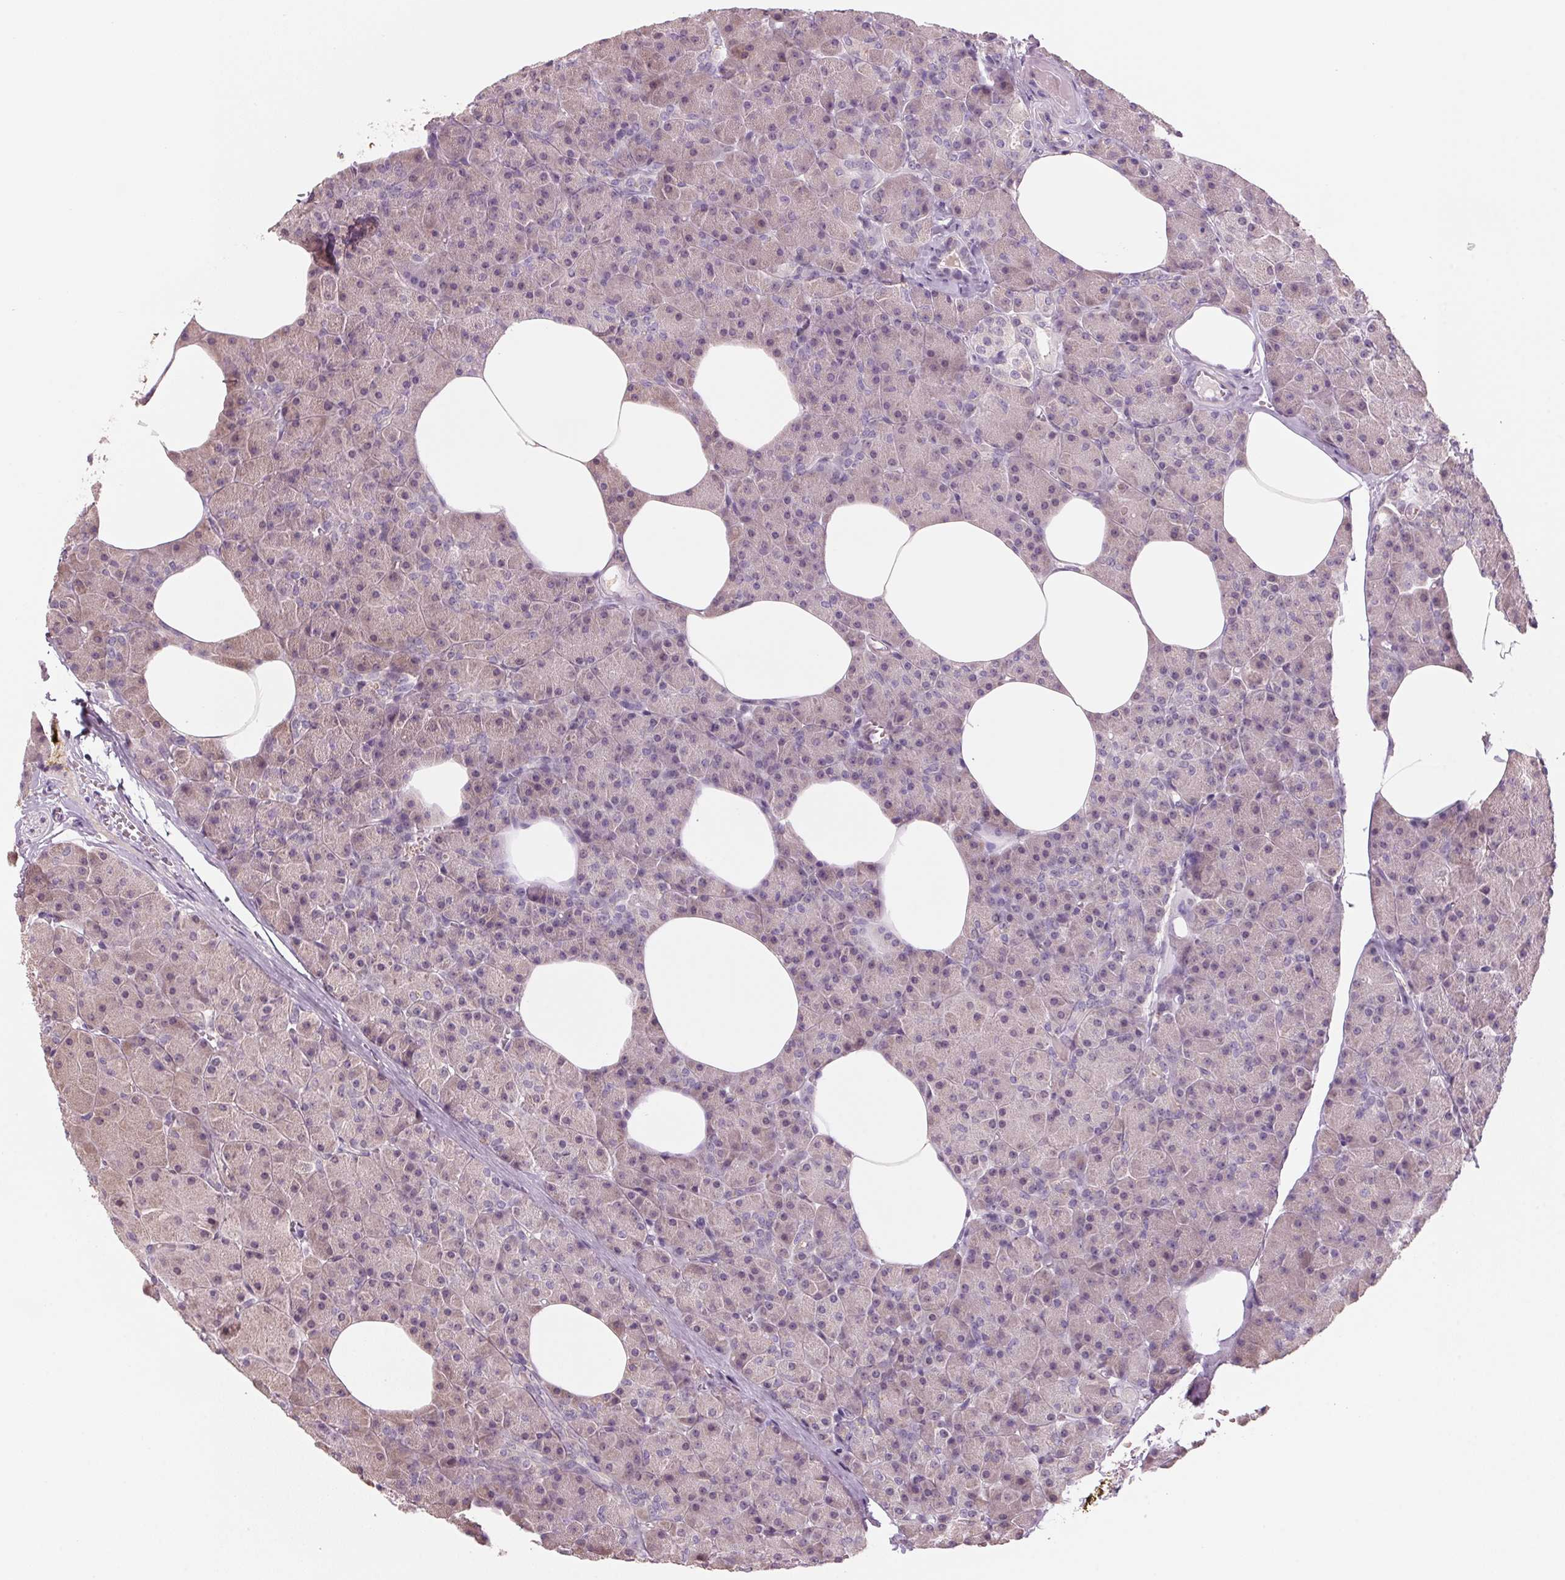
{"staining": {"intensity": "weak", "quantity": "25%-75%", "location": "cytoplasmic/membranous"}, "tissue": "pancreas", "cell_type": "Exocrine glandular cells", "image_type": "normal", "snomed": [{"axis": "morphology", "description": "Normal tissue, NOS"}, {"axis": "topography", "description": "Pancreas"}], "caption": "Benign pancreas was stained to show a protein in brown. There is low levels of weak cytoplasmic/membranous positivity in about 25%-75% of exocrine glandular cells. Using DAB (3,3'-diaminobenzidine) (brown) and hematoxylin (blue) stains, captured at high magnification using brightfield microscopy.", "gene": "ADAM20", "patient": {"sex": "female", "age": 45}}